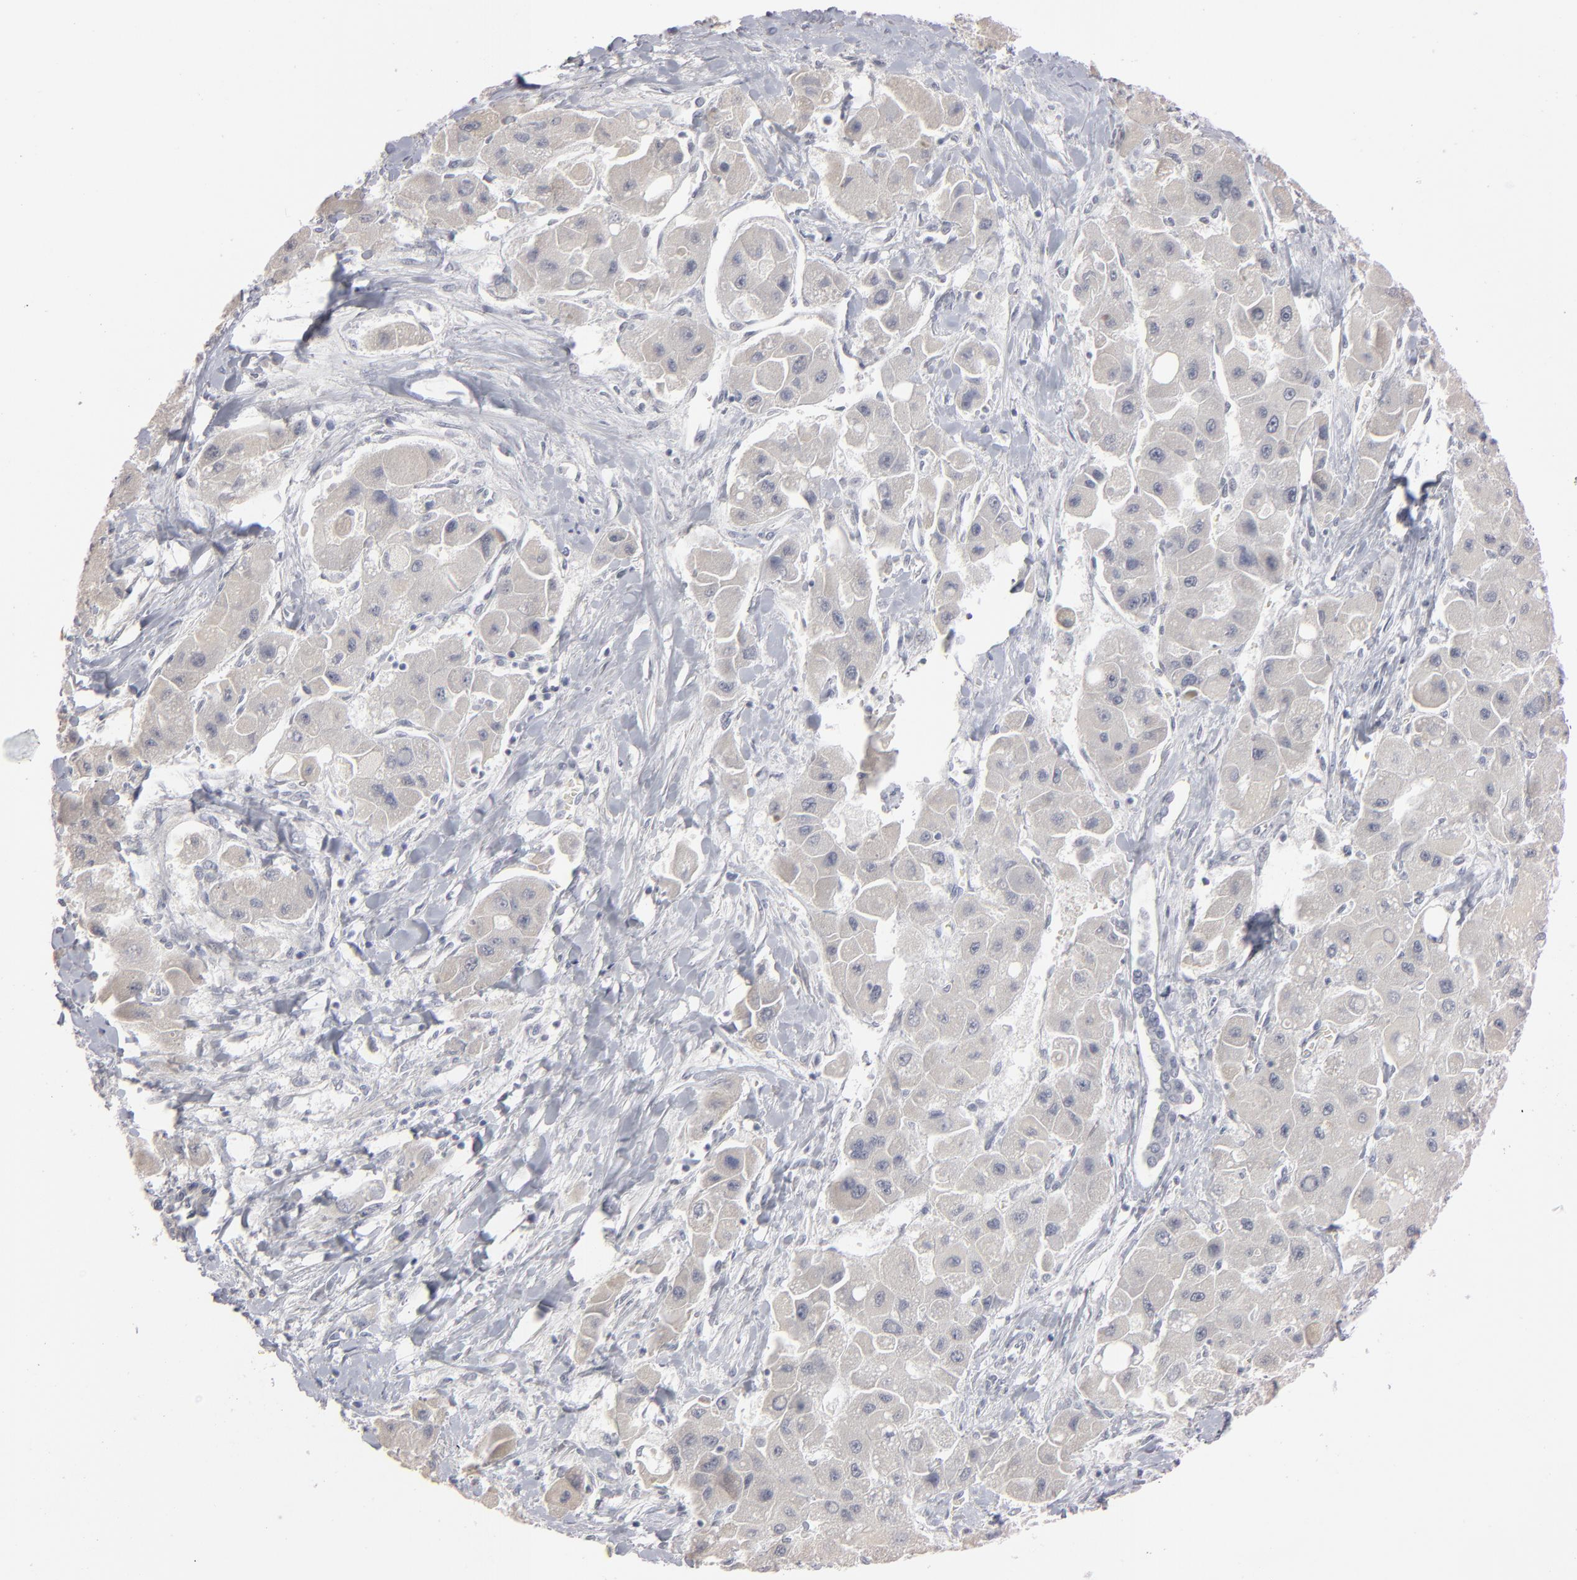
{"staining": {"intensity": "negative", "quantity": "none", "location": "none"}, "tissue": "liver cancer", "cell_type": "Tumor cells", "image_type": "cancer", "snomed": [{"axis": "morphology", "description": "Carcinoma, Hepatocellular, NOS"}, {"axis": "topography", "description": "Liver"}], "caption": "There is no significant staining in tumor cells of hepatocellular carcinoma (liver).", "gene": "KIAA1210", "patient": {"sex": "male", "age": 24}}